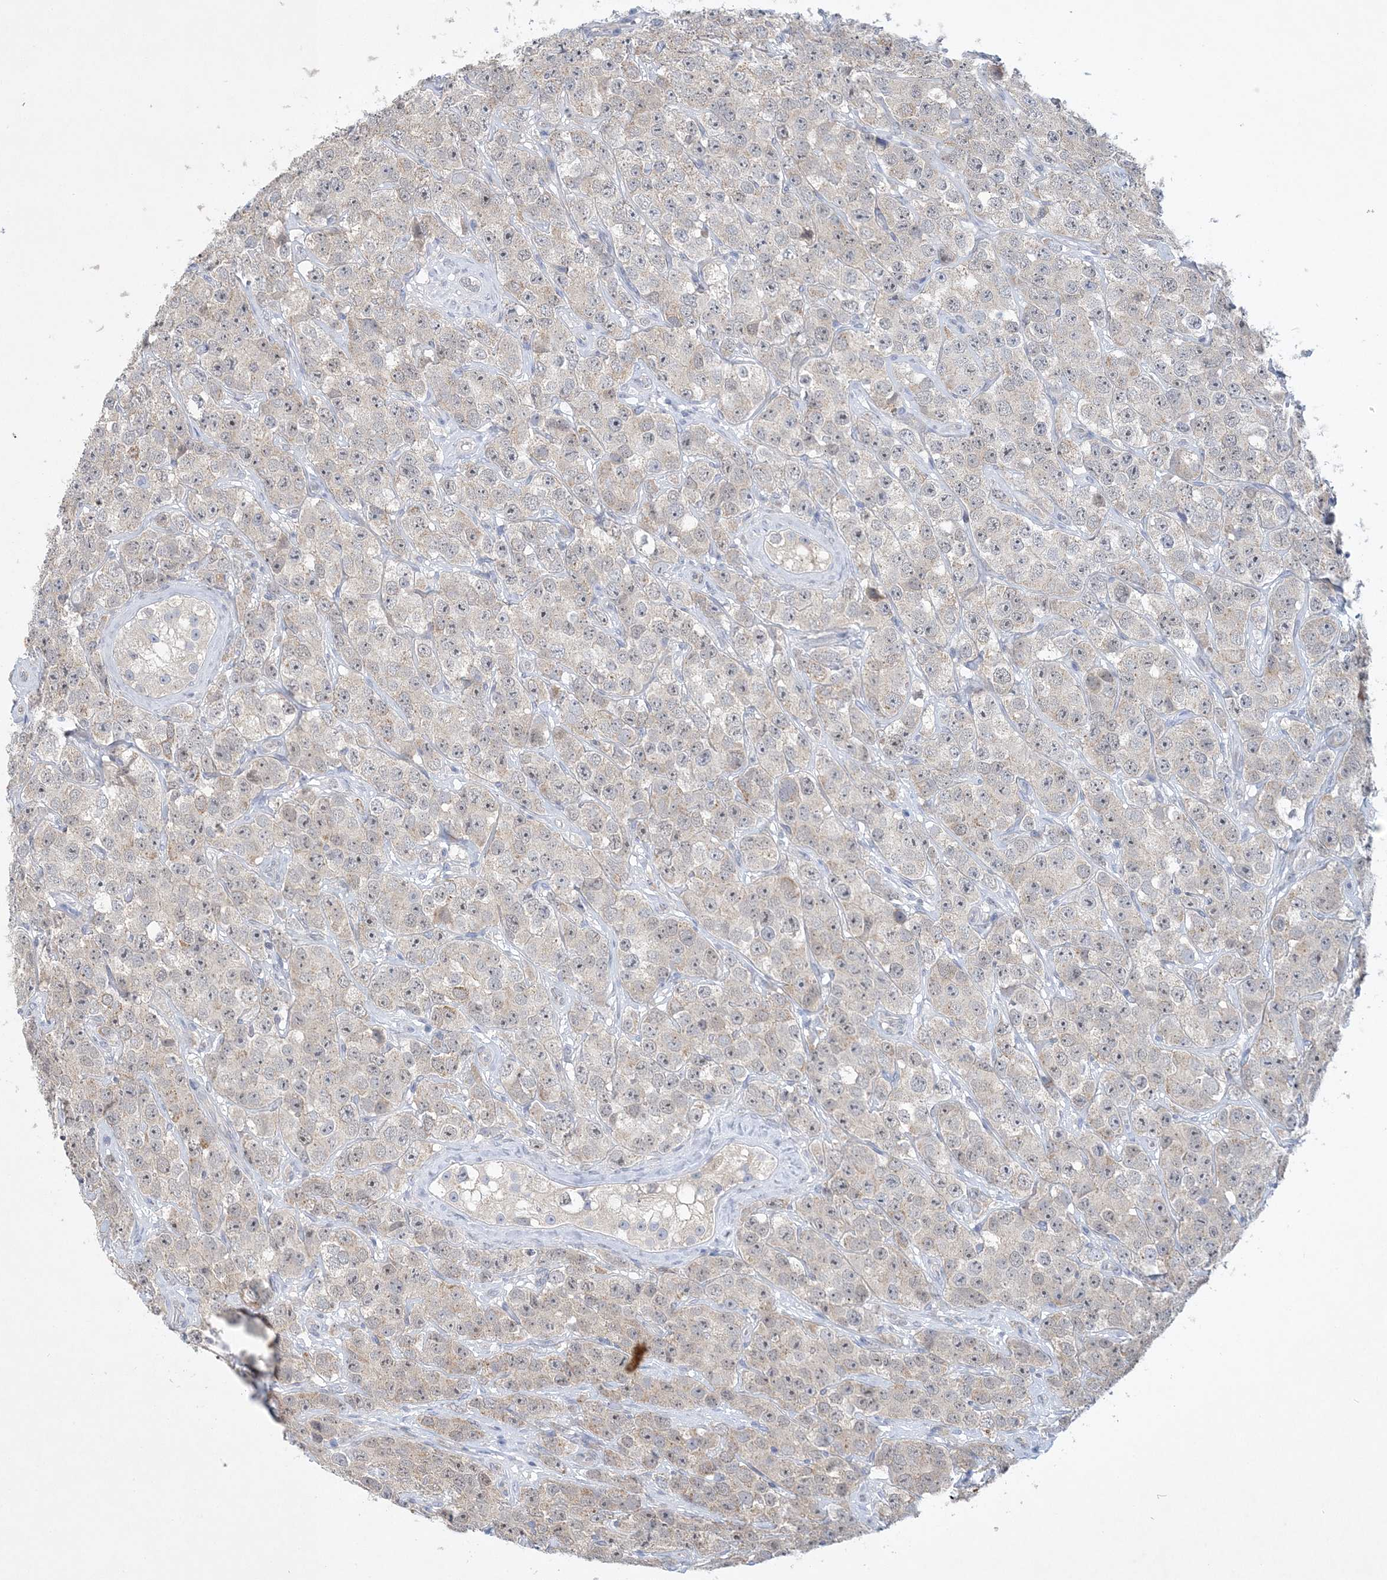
{"staining": {"intensity": "weak", "quantity": "<25%", "location": "cytoplasmic/membranous"}, "tissue": "testis cancer", "cell_type": "Tumor cells", "image_type": "cancer", "snomed": [{"axis": "morphology", "description": "Seminoma, NOS"}, {"axis": "topography", "description": "Testis"}], "caption": "DAB immunohistochemical staining of testis cancer shows no significant staining in tumor cells. (Brightfield microscopy of DAB (3,3'-diaminobenzidine) IHC at high magnification).", "gene": "ANKRD35", "patient": {"sex": "male", "age": 28}}